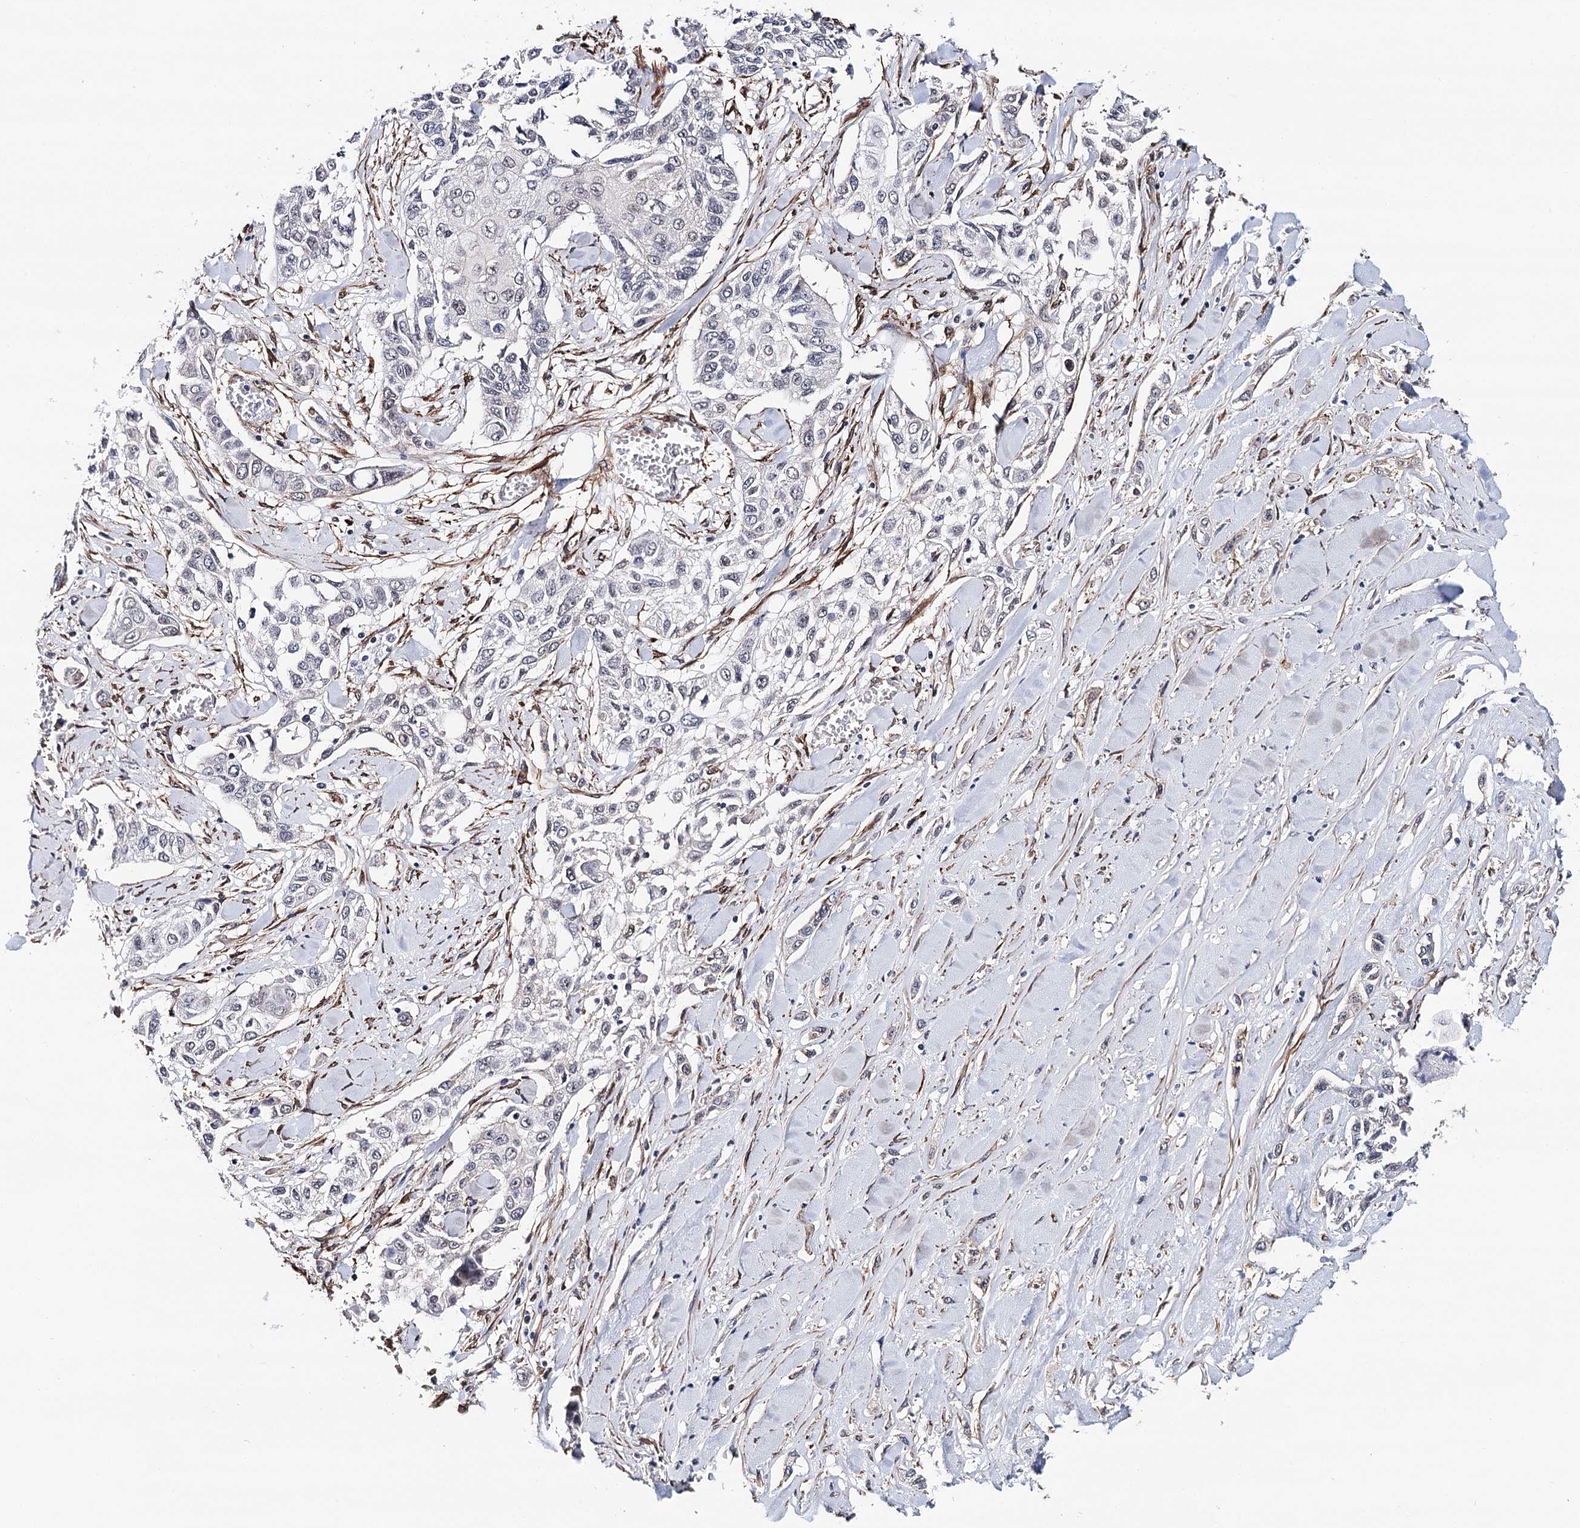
{"staining": {"intensity": "negative", "quantity": "none", "location": "none"}, "tissue": "lung cancer", "cell_type": "Tumor cells", "image_type": "cancer", "snomed": [{"axis": "morphology", "description": "Squamous cell carcinoma, NOS"}, {"axis": "topography", "description": "Lung"}], "caption": "Tumor cells are negative for brown protein staining in lung cancer (squamous cell carcinoma). The staining is performed using DAB (3,3'-diaminobenzidine) brown chromogen with nuclei counter-stained in using hematoxylin.", "gene": "PPP2R5B", "patient": {"sex": "male", "age": 71}}